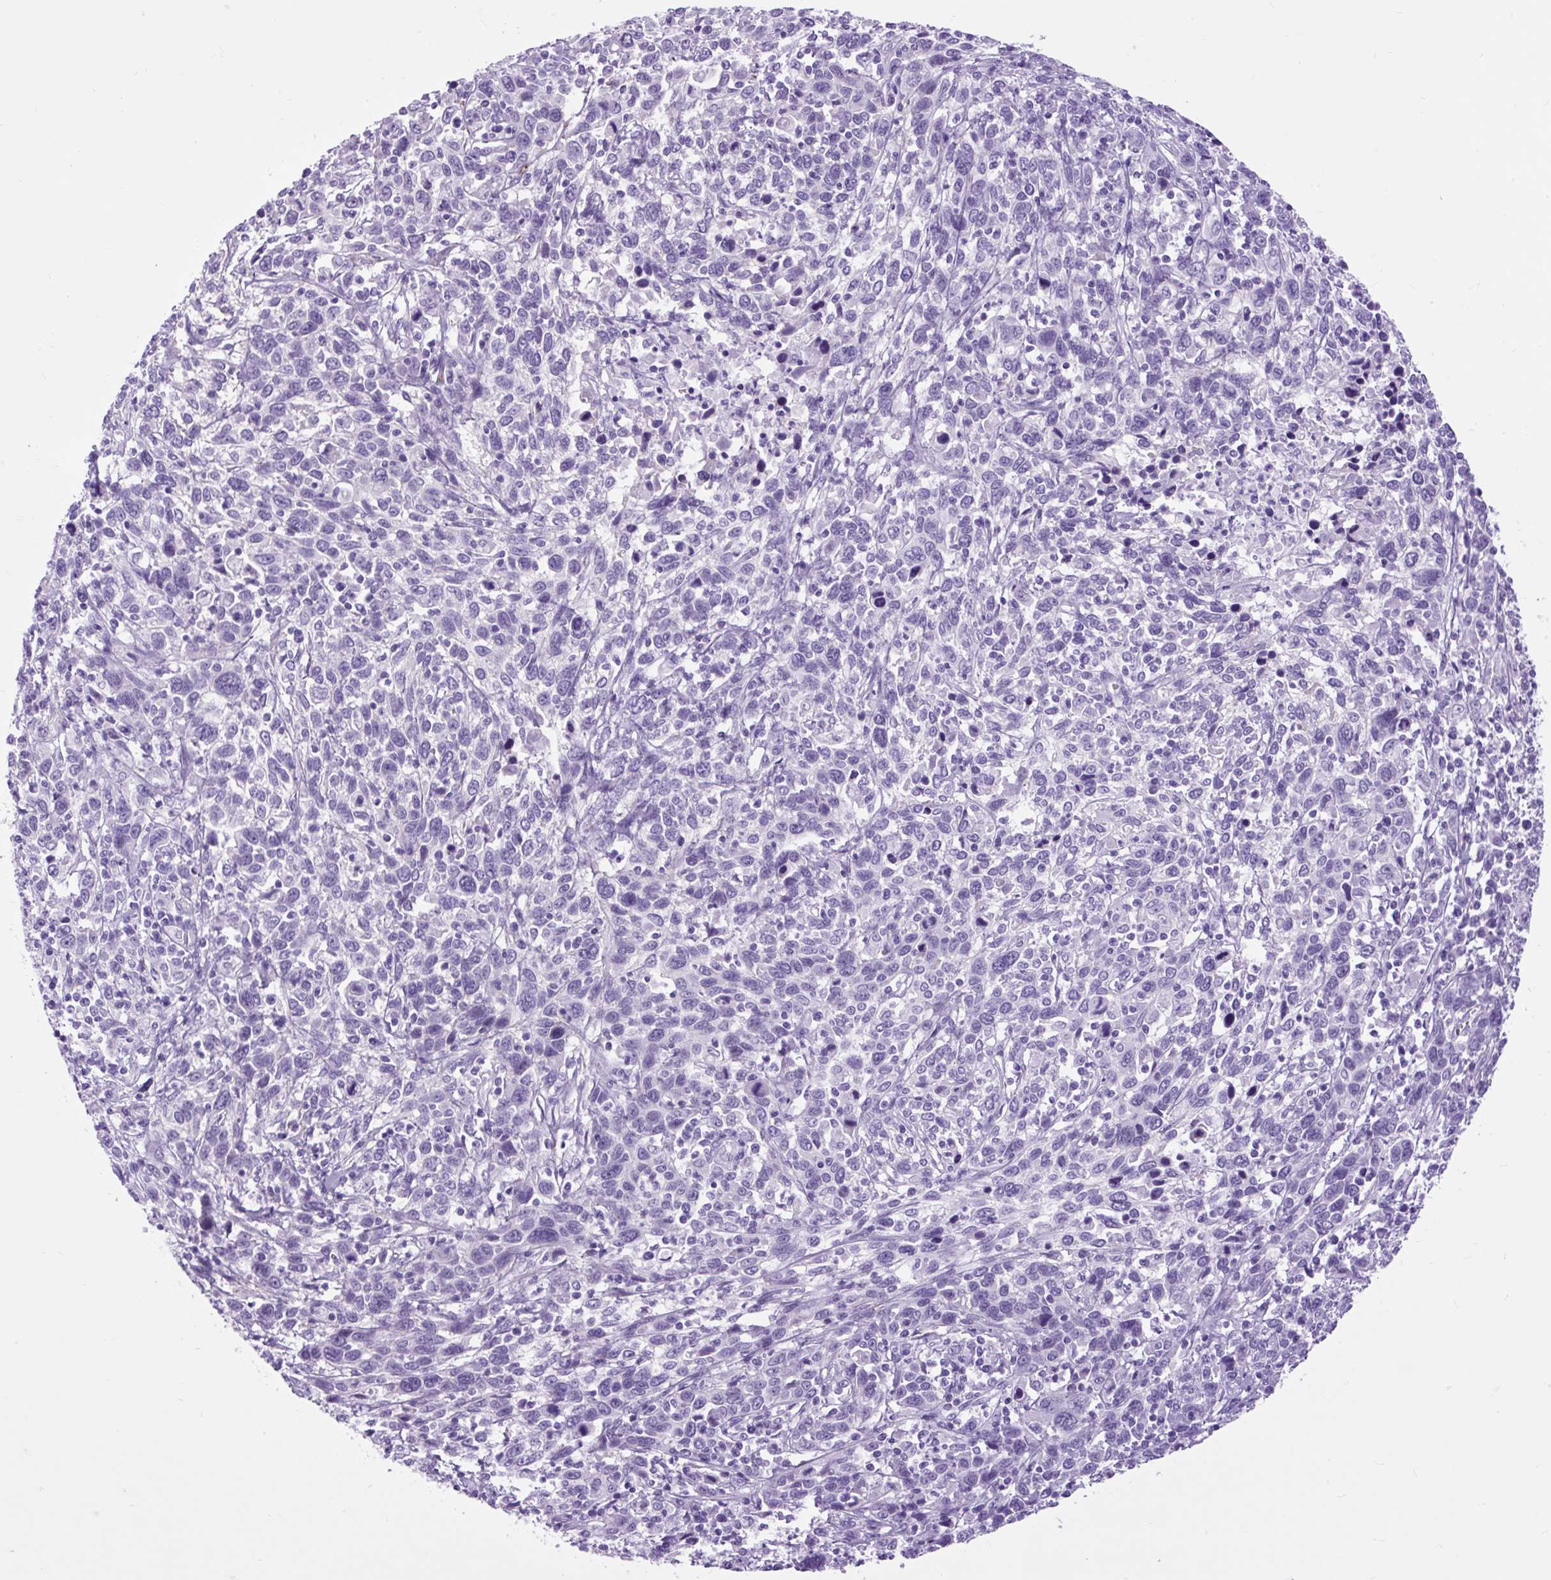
{"staining": {"intensity": "negative", "quantity": "none", "location": "none"}, "tissue": "cervical cancer", "cell_type": "Tumor cells", "image_type": "cancer", "snomed": [{"axis": "morphology", "description": "Squamous cell carcinoma, NOS"}, {"axis": "topography", "description": "Cervix"}], "caption": "Protein analysis of cervical squamous cell carcinoma reveals no significant positivity in tumor cells.", "gene": "DPP6", "patient": {"sex": "female", "age": 46}}